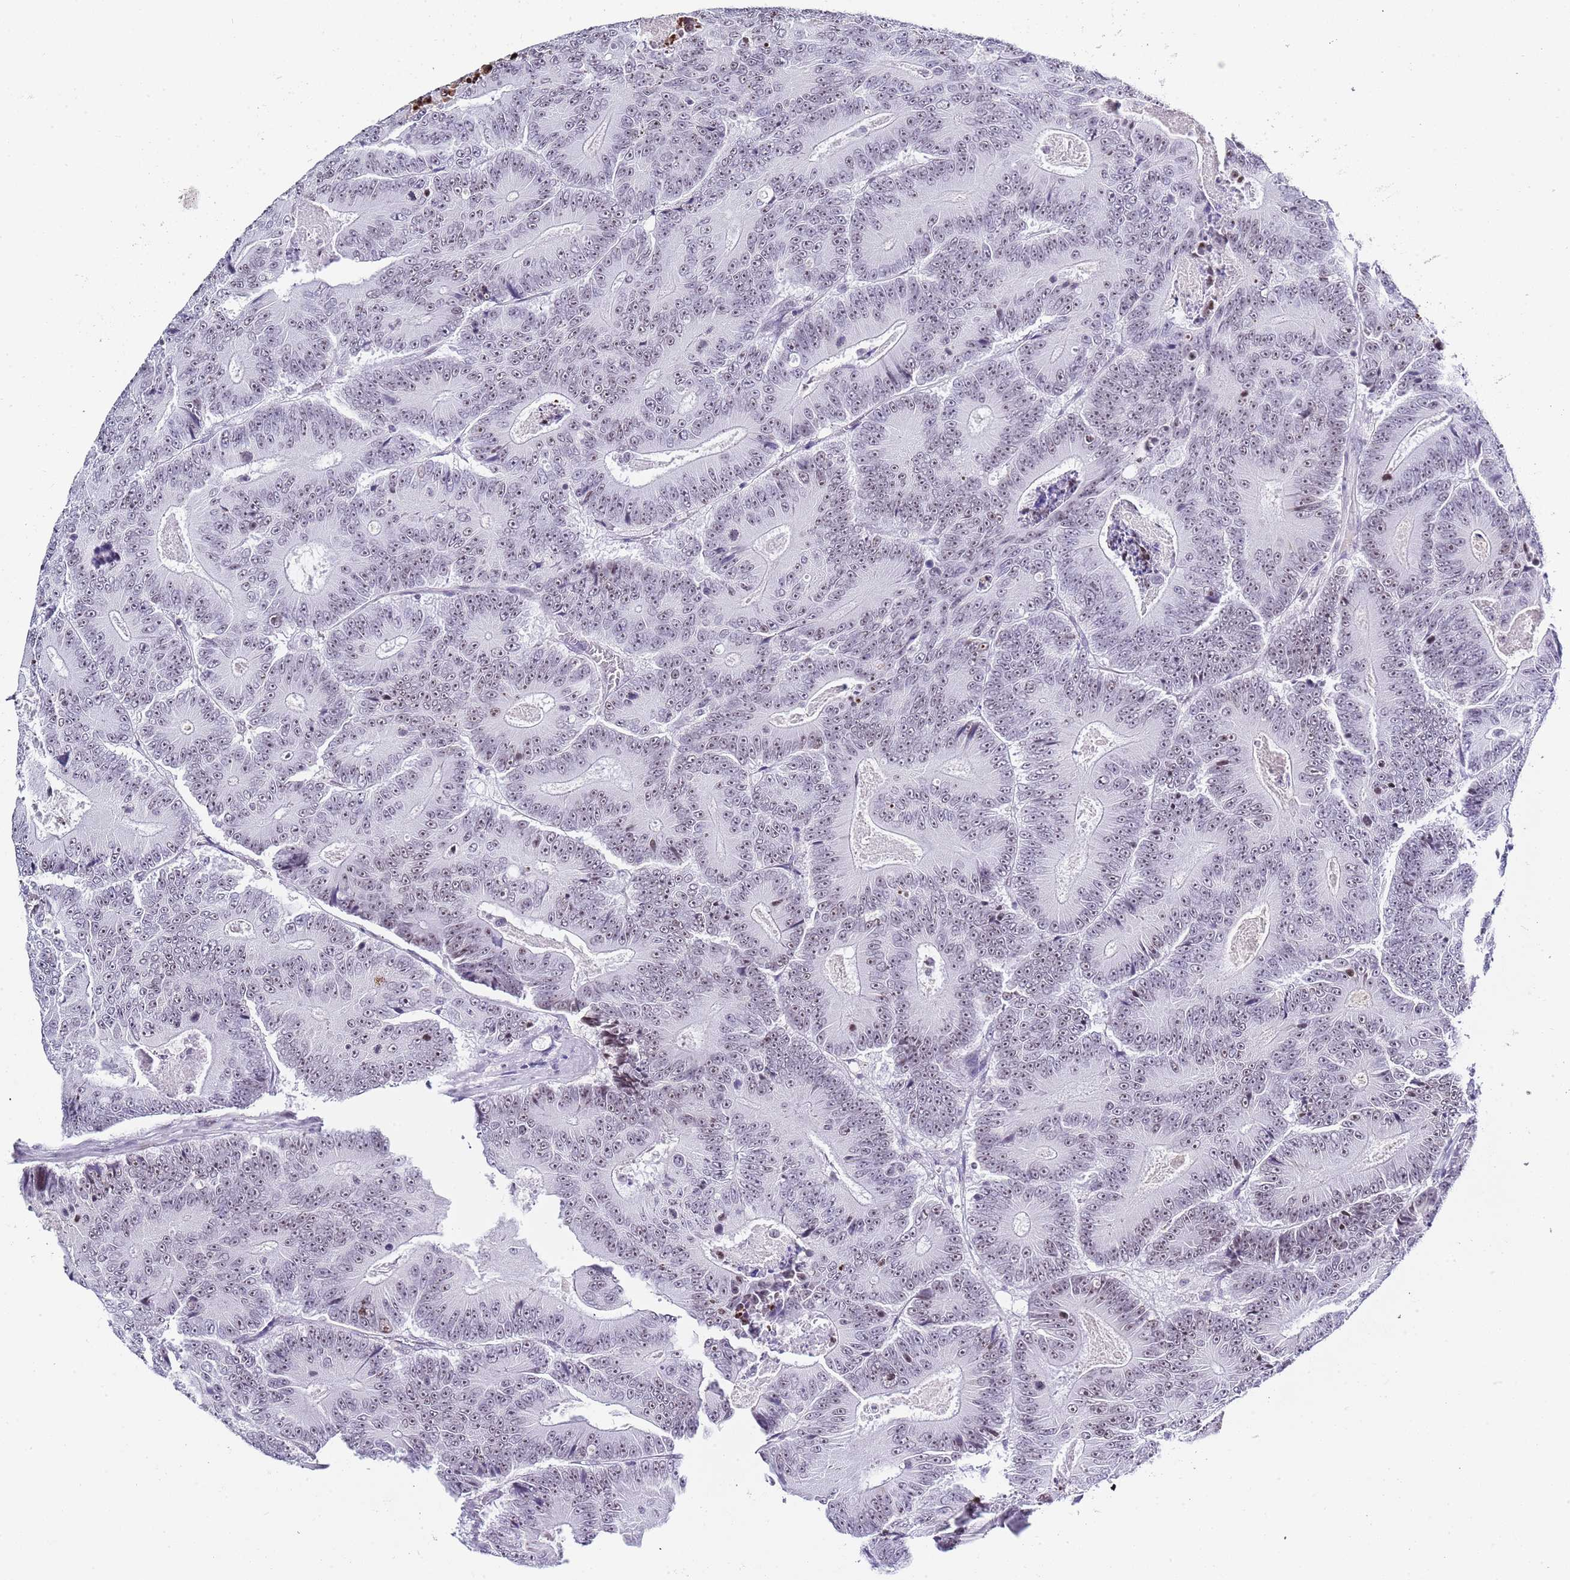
{"staining": {"intensity": "weak", "quantity": "25%-75%", "location": "nuclear"}, "tissue": "colorectal cancer", "cell_type": "Tumor cells", "image_type": "cancer", "snomed": [{"axis": "morphology", "description": "Adenocarcinoma, NOS"}, {"axis": "topography", "description": "Colon"}], "caption": "Colorectal adenocarcinoma was stained to show a protein in brown. There is low levels of weak nuclear expression in about 25%-75% of tumor cells.", "gene": "NOP56", "patient": {"sex": "male", "age": 83}}